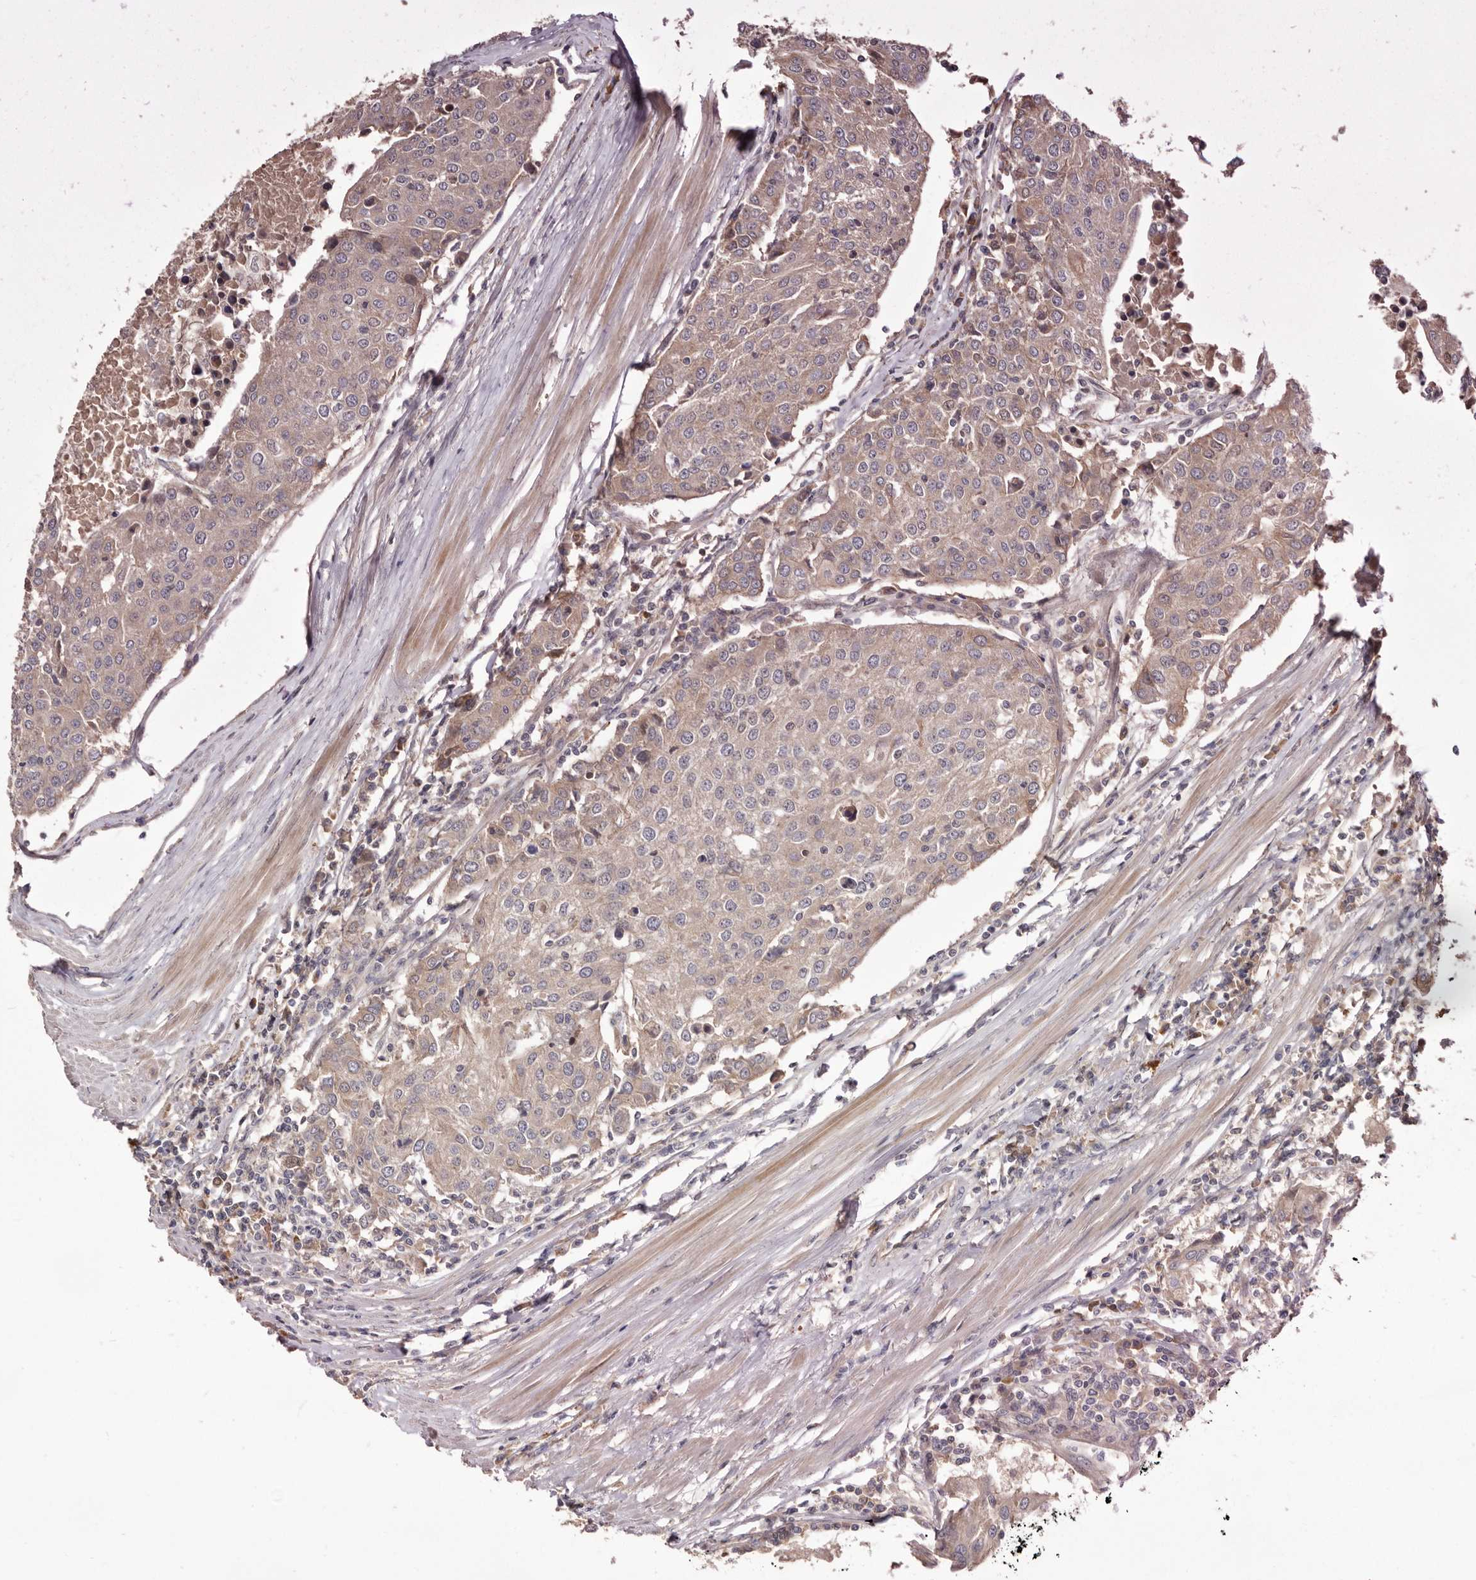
{"staining": {"intensity": "weak", "quantity": ">75%", "location": "cytoplasmic/membranous"}, "tissue": "urothelial cancer", "cell_type": "Tumor cells", "image_type": "cancer", "snomed": [{"axis": "morphology", "description": "Urothelial carcinoma, High grade"}, {"axis": "topography", "description": "Urinary bladder"}], "caption": "Protein staining of urothelial cancer tissue shows weak cytoplasmic/membranous positivity in approximately >75% of tumor cells.", "gene": "DOP1A", "patient": {"sex": "female", "age": 85}}